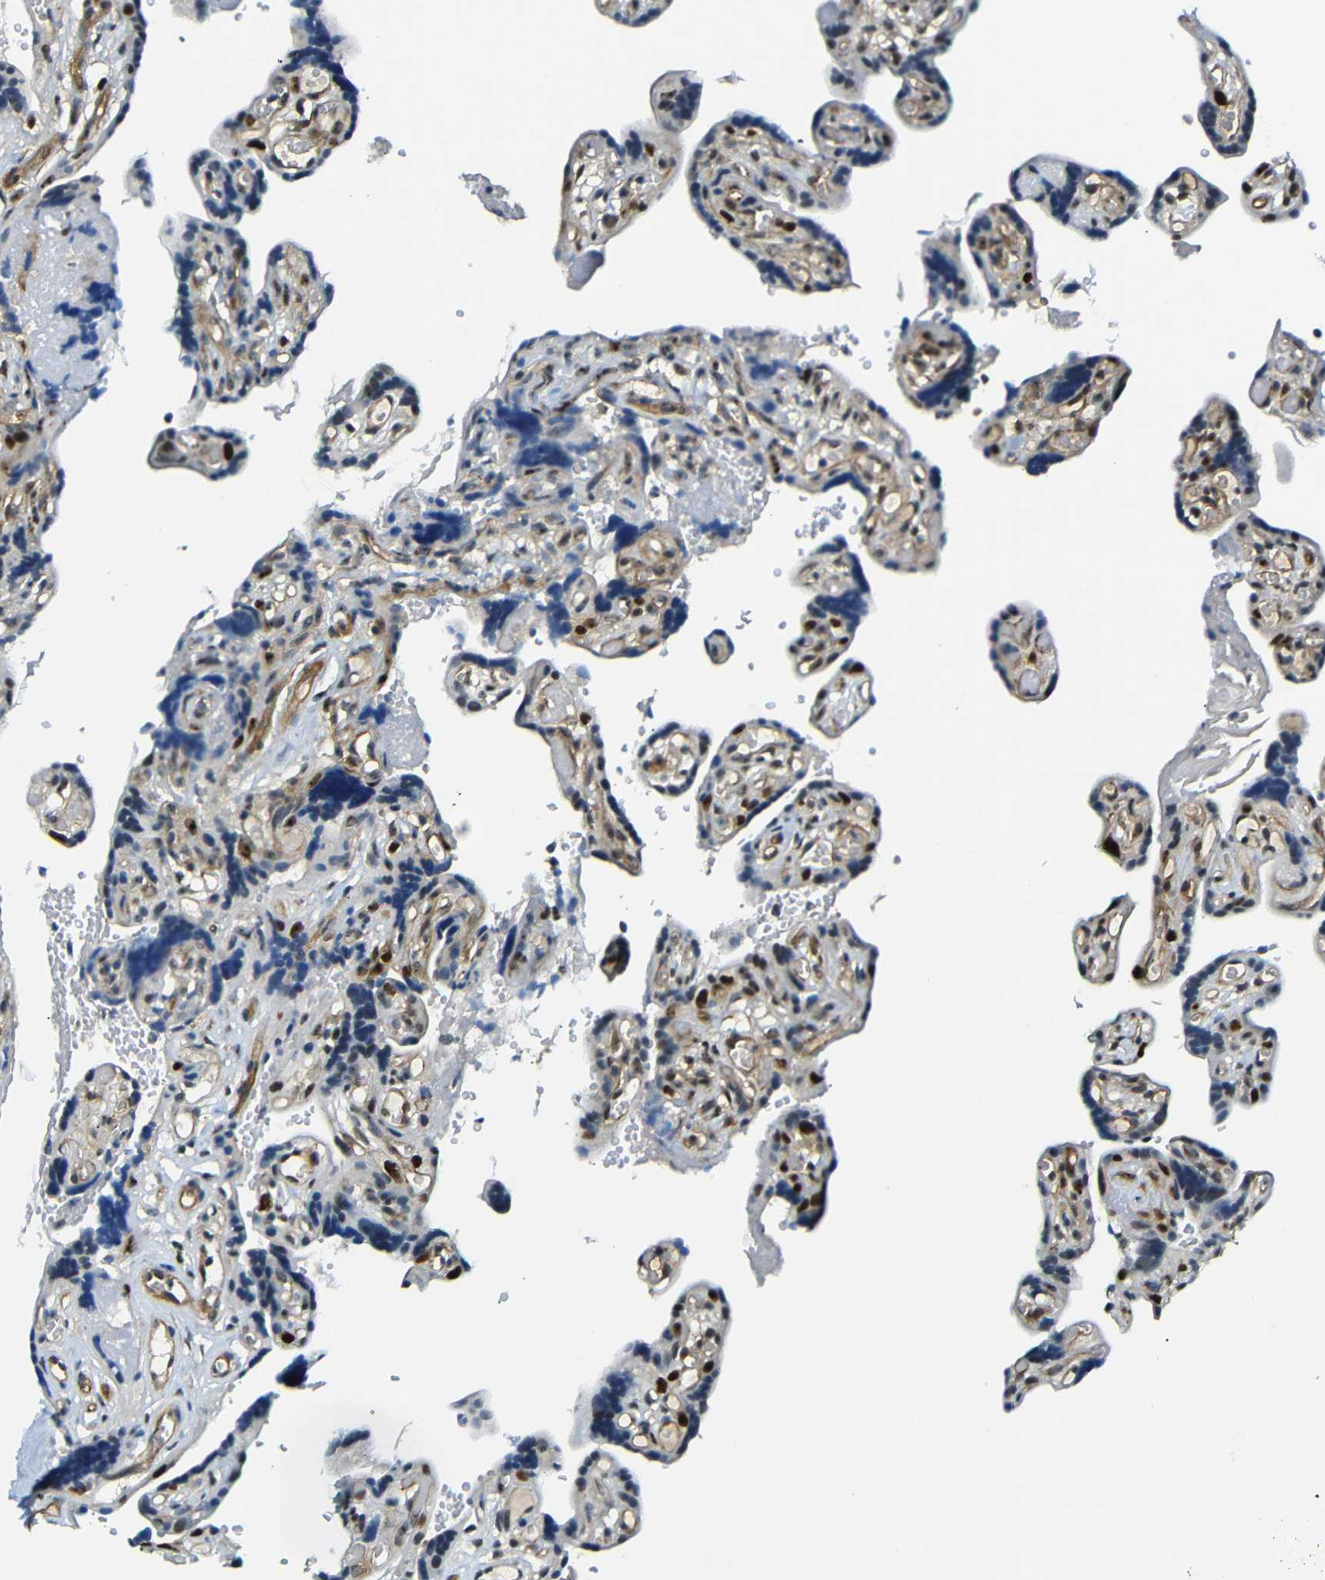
{"staining": {"intensity": "strong", "quantity": ">75%", "location": "nuclear"}, "tissue": "placenta", "cell_type": "Decidual cells", "image_type": "normal", "snomed": [{"axis": "morphology", "description": "Normal tissue, NOS"}, {"axis": "topography", "description": "Placenta"}], "caption": "Decidual cells demonstrate high levels of strong nuclear staining in about >75% of cells in unremarkable human placenta.", "gene": "PARN", "patient": {"sex": "female", "age": 30}}